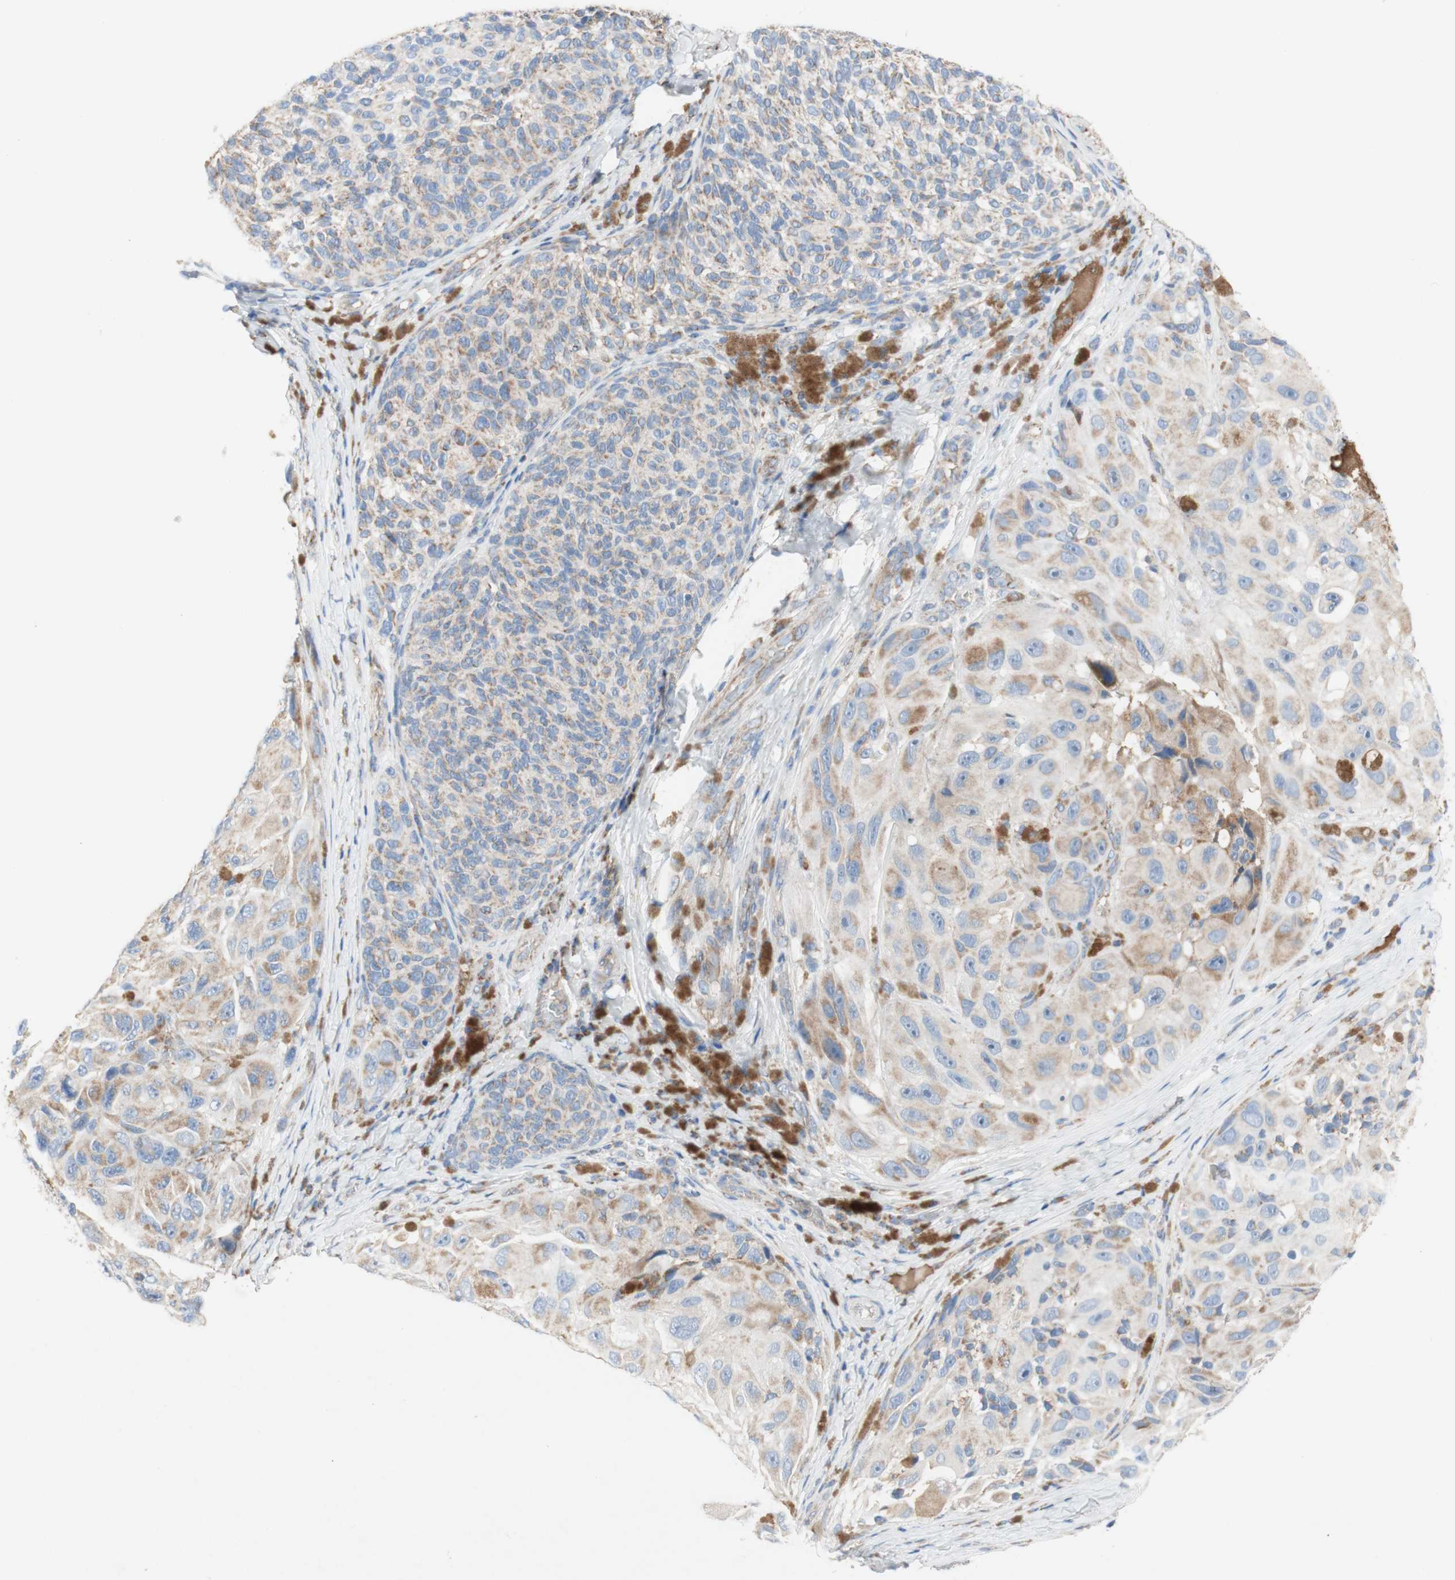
{"staining": {"intensity": "weak", "quantity": ">75%", "location": "cytoplasmic/membranous"}, "tissue": "melanoma", "cell_type": "Tumor cells", "image_type": "cancer", "snomed": [{"axis": "morphology", "description": "Malignant melanoma, NOS"}, {"axis": "topography", "description": "Skin"}], "caption": "Protein analysis of melanoma tissue displays weak cytoplasmic/membranous positivity in approximately >75% of tumor cells.", "gene": "SDHB", "patient": {"sex": "female", "age": 73}}